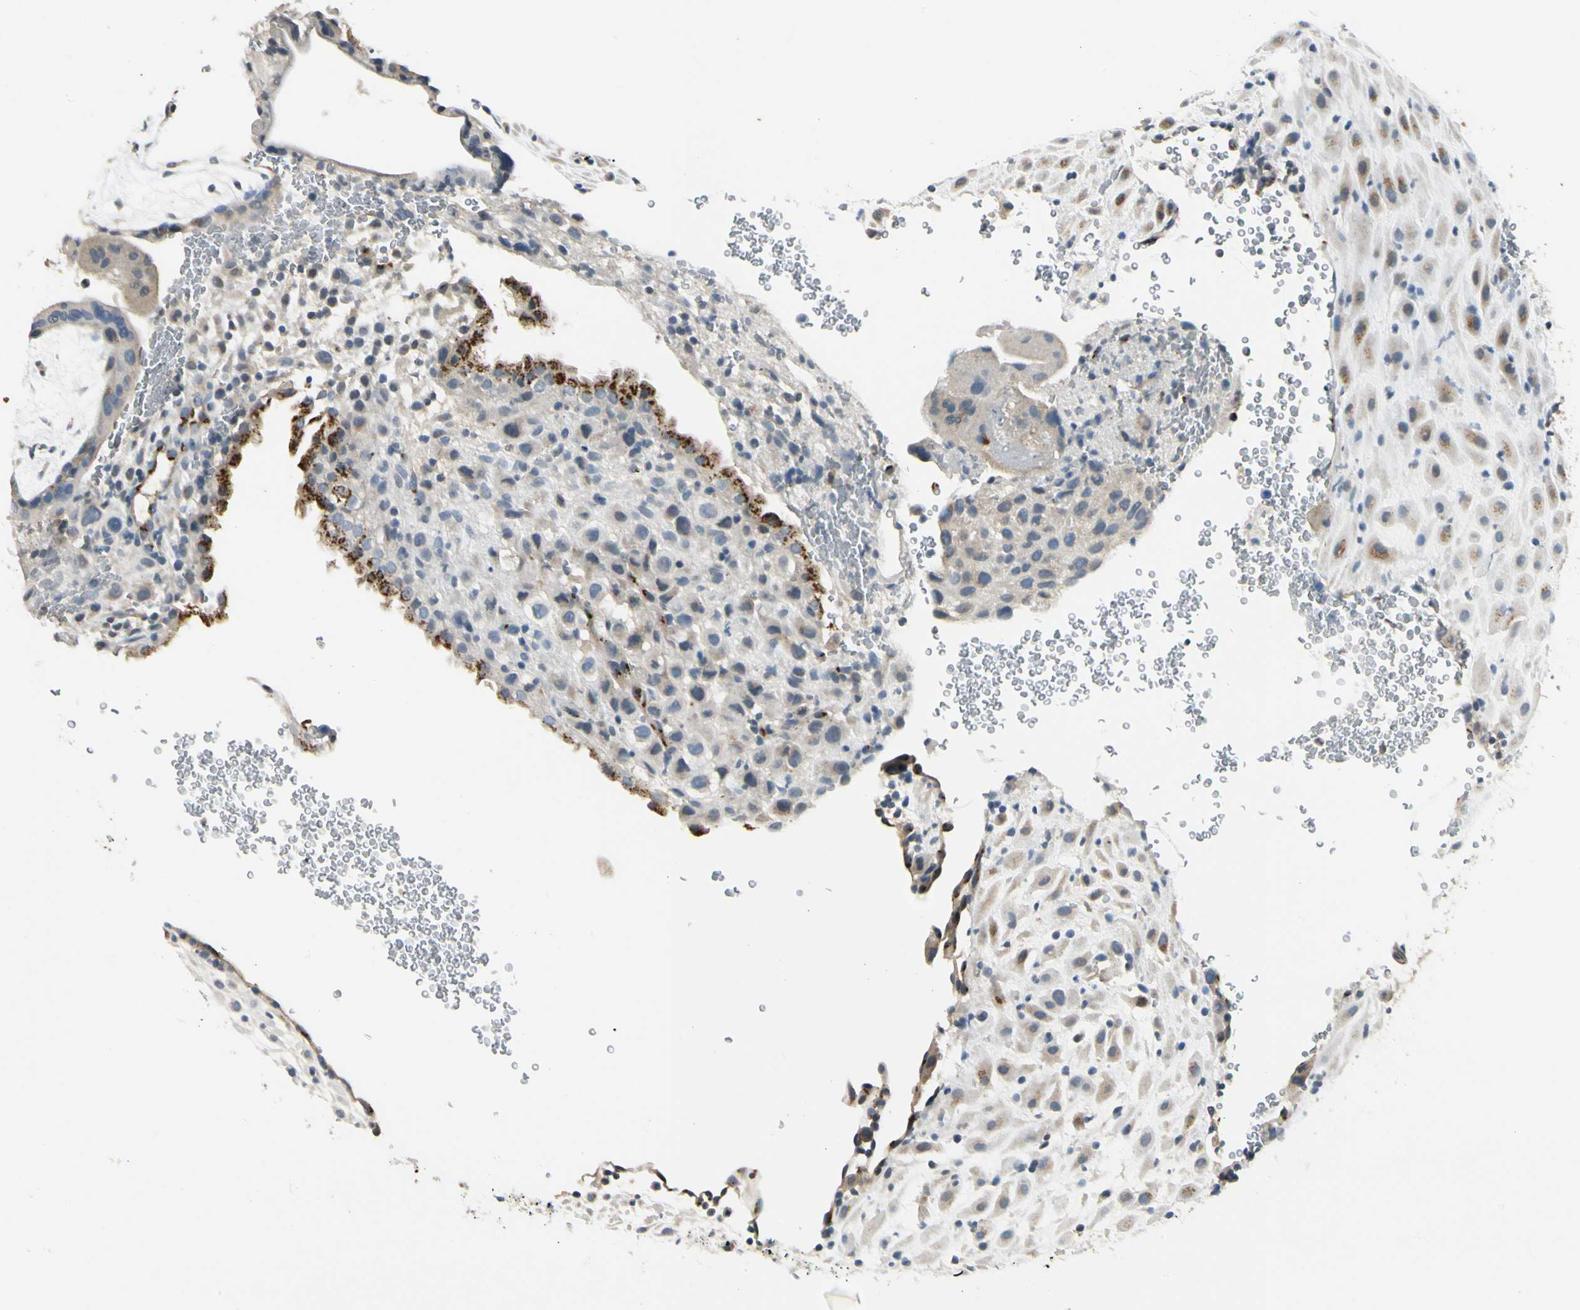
{"staining": {"intensity": "weak", "quantity": ">75%", "location": "cytoplasmic/membranous"}, "tissue": "placenta", "cell_type": "Decidual cells", "image_type": "normal", "snomed": [{"axis": "morphology", "description": "Normal tissue, NOS"}, {"axis": "topography", "description": "Placenta"}], "caption": "Placenta stained with a brown dye displays weak cytoplasmic/membranous positive positivity in approximately >75% of decidual cells.", "gene": "MANSC1", "patient": {"sex": "female", "age": 19}}